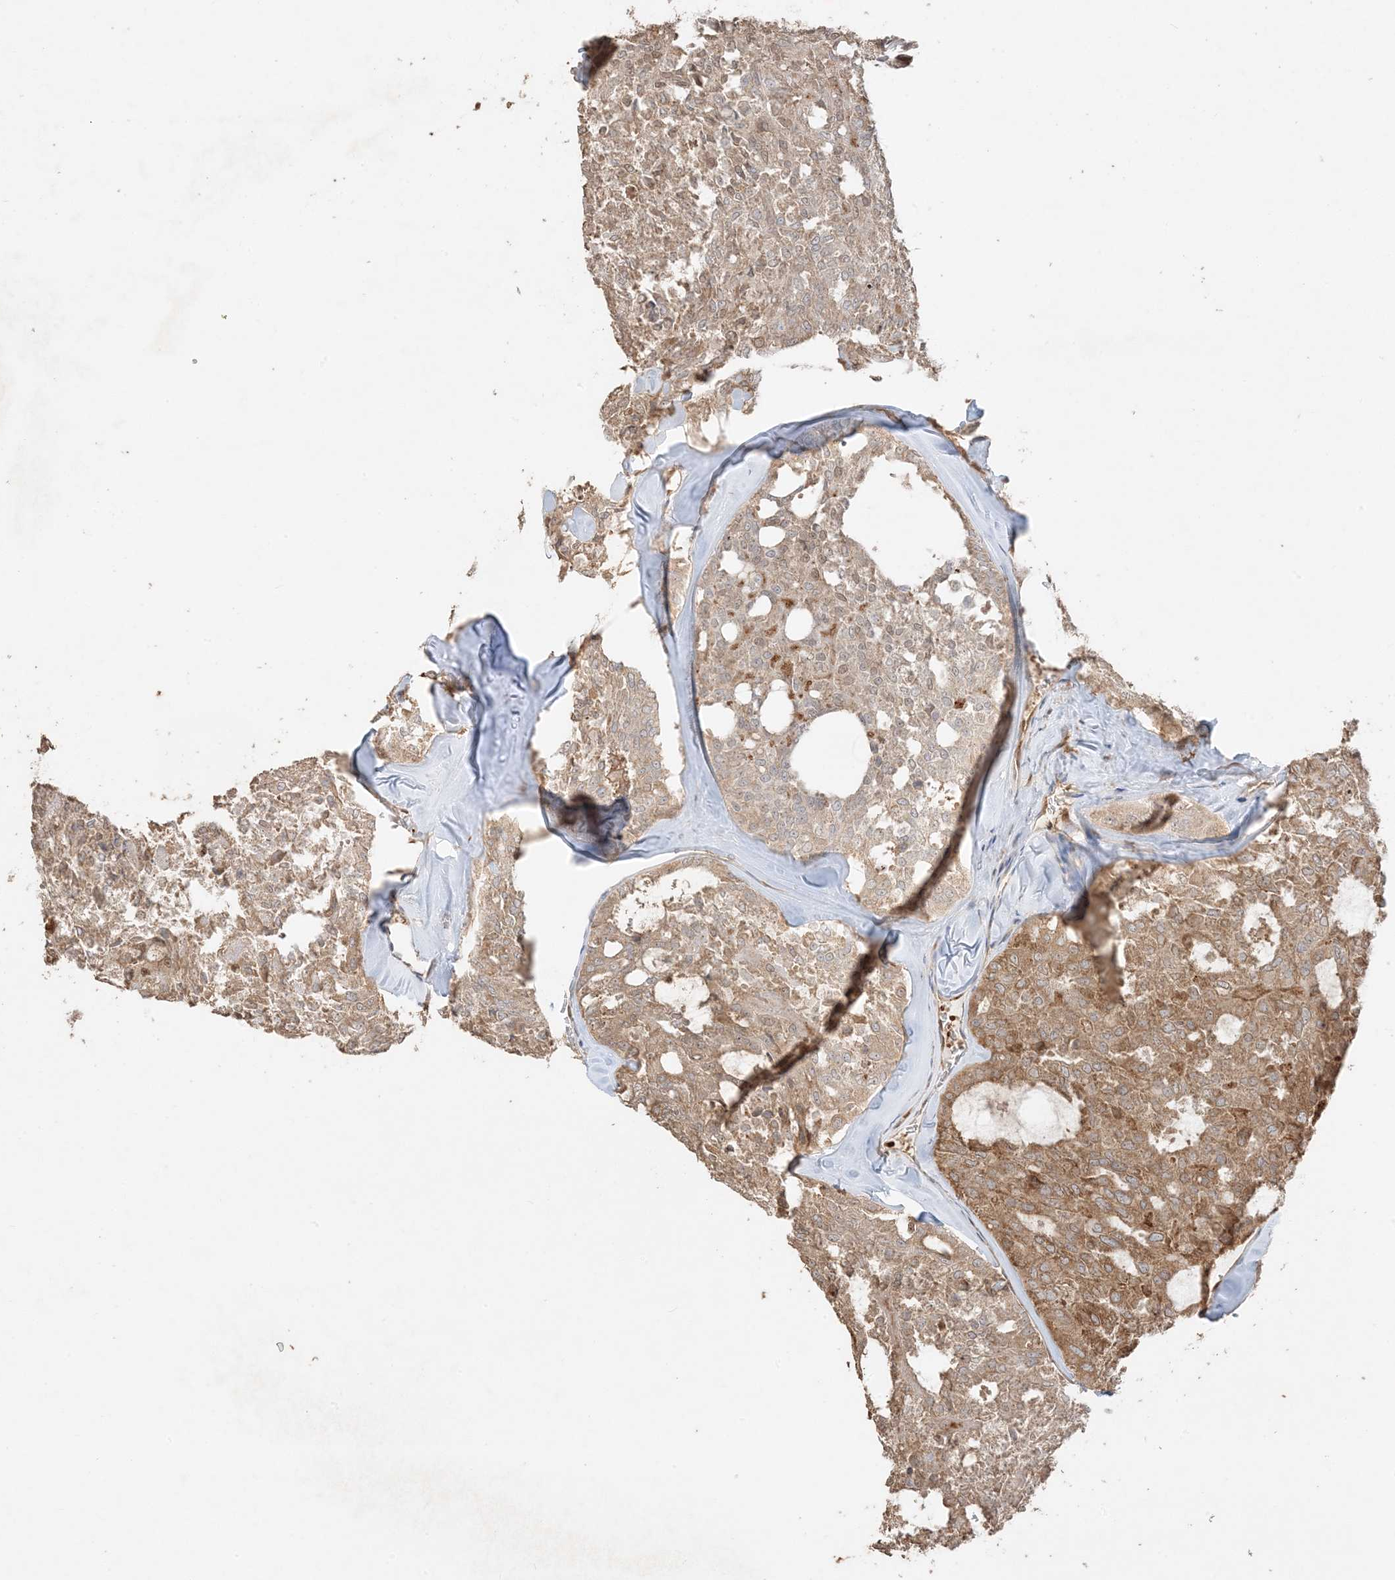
{"staining": {"intensity": "moderate", "quantity": ">75%", "location": "cytoplasmic/membranous"}, "tissue": "thyroid cancer", "cell_type": "Tumor cells", "image_type": "cancer", "snomed": [{"axis": "morphology", "description": "Follicular adenoma carcinoma, NOS"}, {"axis": "topography", "description": "Thyroid gland"}], "caption": "This histopathology image shows thyroid follicular adenoma carcinoma stained with immunohistochemistry to label a protein in brown. The cytoplasmic/membranous of tumor cells show moderate positivity for the protein. Nuclei are counter-stained blue.", "gene": "ZBTB41", "patient": {"sex": "male", "age": 75}}